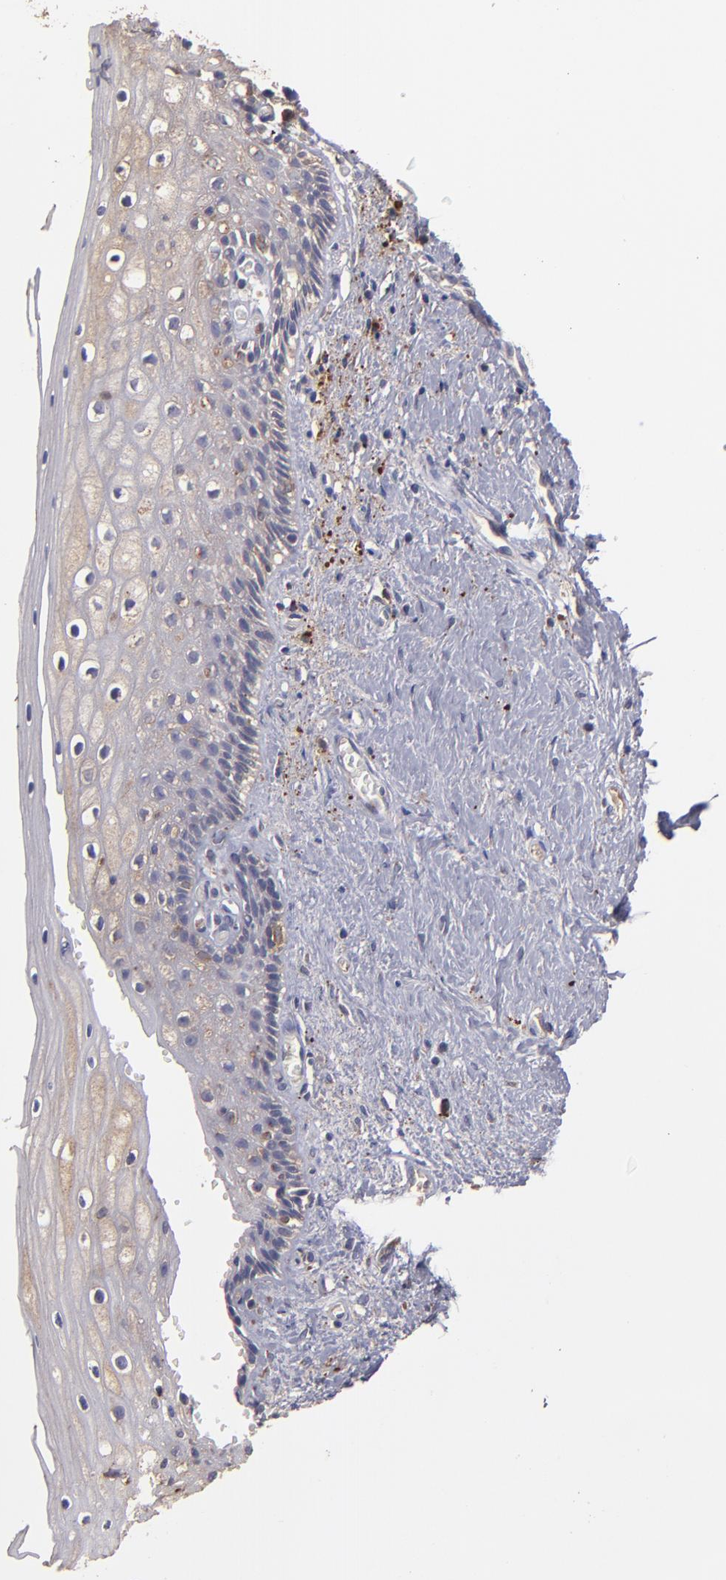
{"staining": {"intensity": "negative", "quantity": "none", "location": "none"}, "tissue": "vagina", "cell_type": "Squamous epithelial cells", "image_type": "normal", "snomed": [{"axis": "morphology", "description": "Normal tissue, NOS"}, {"axis": "topography", "description": "Vagina"}], "caption": "Immunohistochemistry (IHC) histopathology image of benign human vagina stained for a protein (brown), which displays no staining in squamous epithelial cells.", "gene": "NFKBIE", "patient": {"sex": "female", "age": 46}}